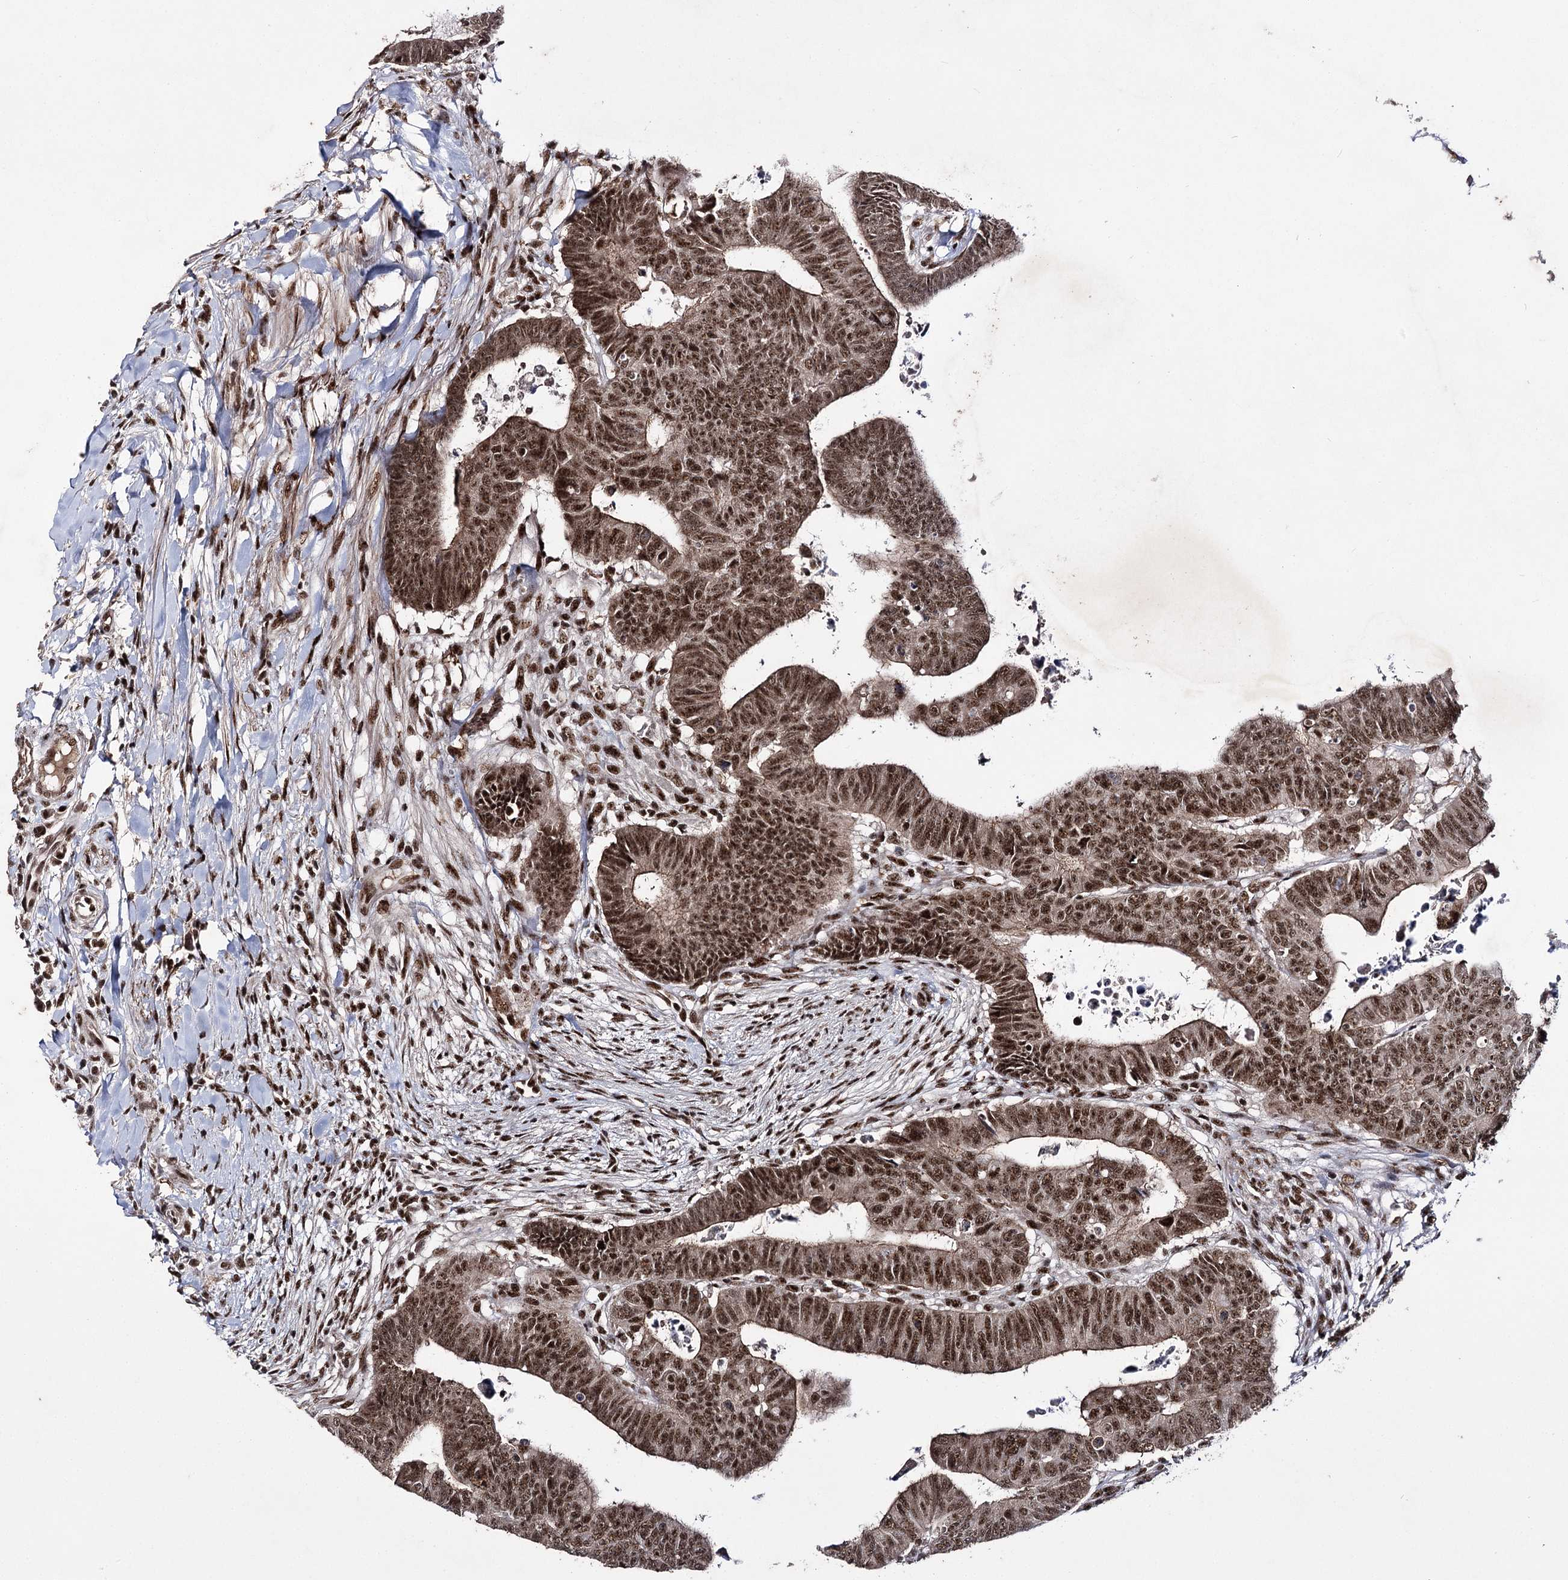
{"staining": {"intensity": "strong", "quantity": ">75%", "location": "nuclear"}, "tissue": "colorectal cancer", "cell_type": "Tumor cells", "image_type": "cancer", "snomed": [{"axis": "morphology", "description": "Normal tissue, NOS"}, {"axis": "morphology", "description": "Adenocarcinoma, NOS"}, {"axis": "topography", "description": "Rectum"}], "caption": "IHC photomicrograph of human adenocarcinoma (colorectal) stained for a protein (brown), which reveals high levels of strong nuclear expression in about >75% of tumor cells.", "gene": "PRPF40A", "patient": {"sex": "female", "age": 65}}